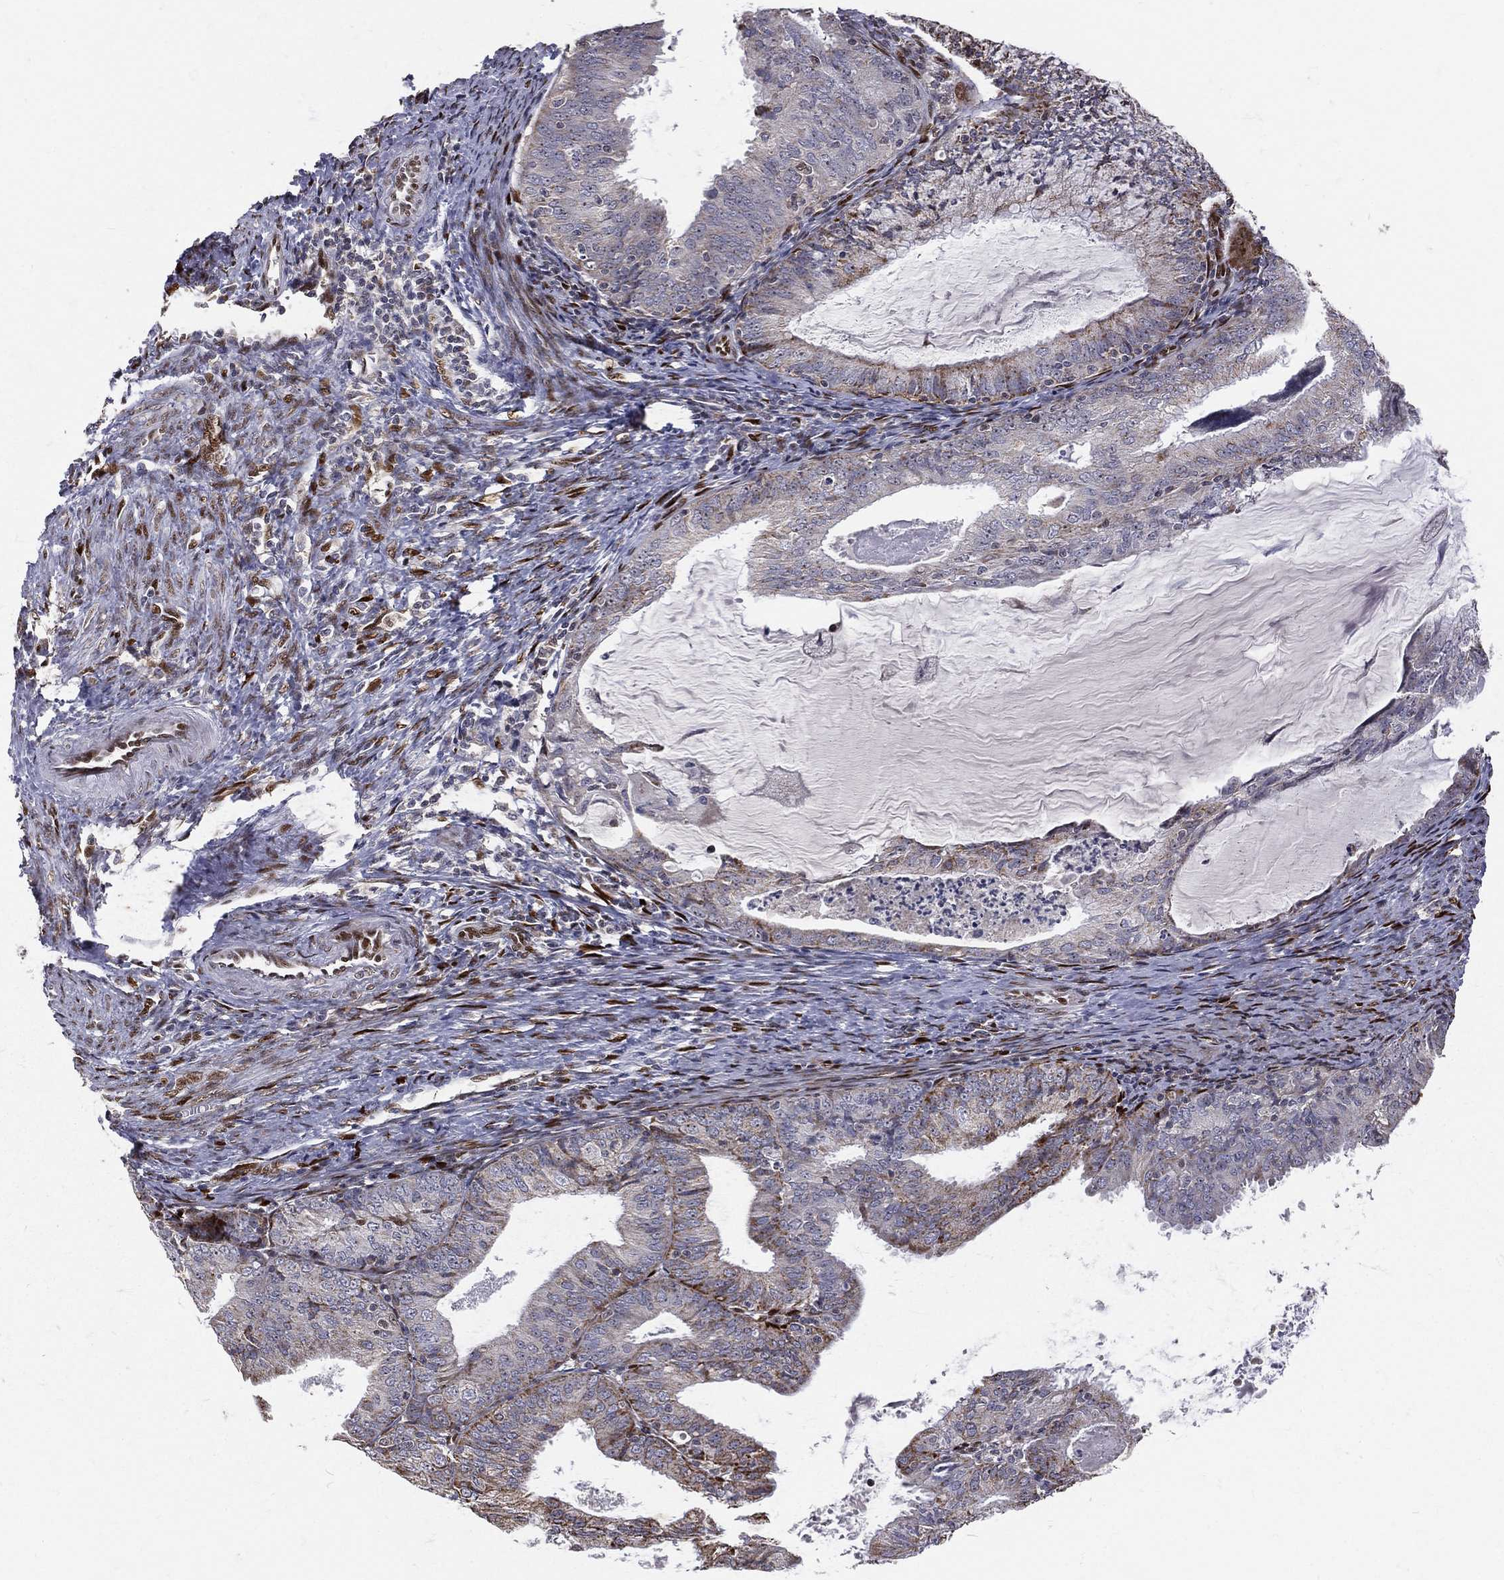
{"staining": {"intensity": "strong", "quantity": "<25%", "location": "cytoplasmic/membranous"}, "tissue": "endometrial cancer", "cell_type": "Tumor cells", "image_type": "cancer", "snomed": [{"axis": "morphology", "description": "Adenocarcinoma, NOS"}, {"axis": "topography", "description": "Endometrium"}], "caption": "Immunohistochemistry micrograph of endometrial cancer stained for a protein (brown), which demonstrates medium levels of strong cytoplasmic/membranous staining in approximately <25% of tumor cells.", "gene": "ZEB1", "patient": {"sex": "female", "age": 57}}